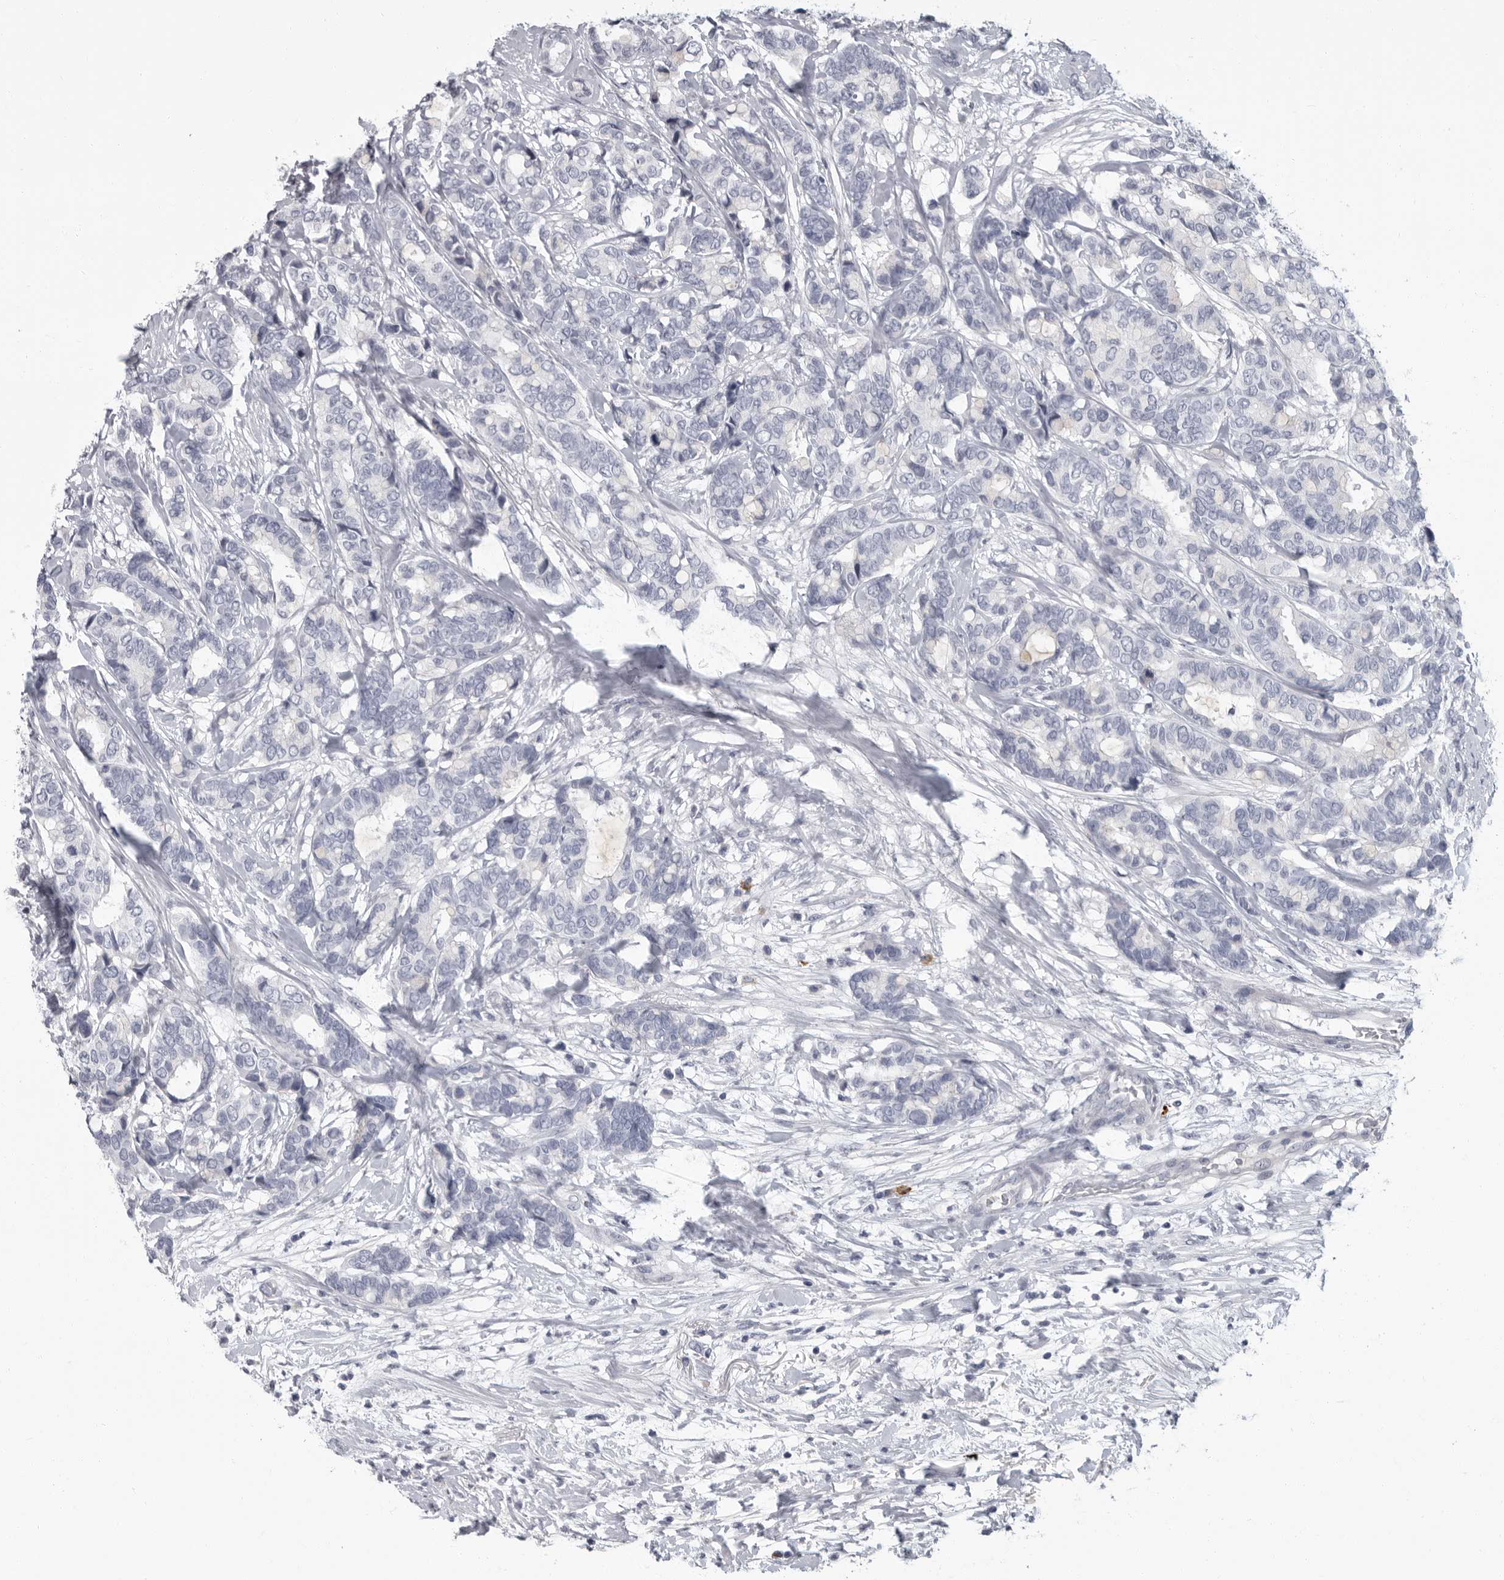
{"staining": {"intensity": "negative", "quantity": "none", "location": "none"}, "tissue": "breast cancer", "cell_type": "Tumor cells", "image_type": "cancer", "snomed": [{"axis": "morphology", "description": "Duct carcinoma"}, {"axis": "topography", "description": "Breast"}], "caption": "Human infiltrating ductal carcinoma (breast) stained for a protein using immunohistochemistry exhibits no expression in tumor cells.", "gene": "SLC25A39", "patient": {"sex": "female", "age": 87}}